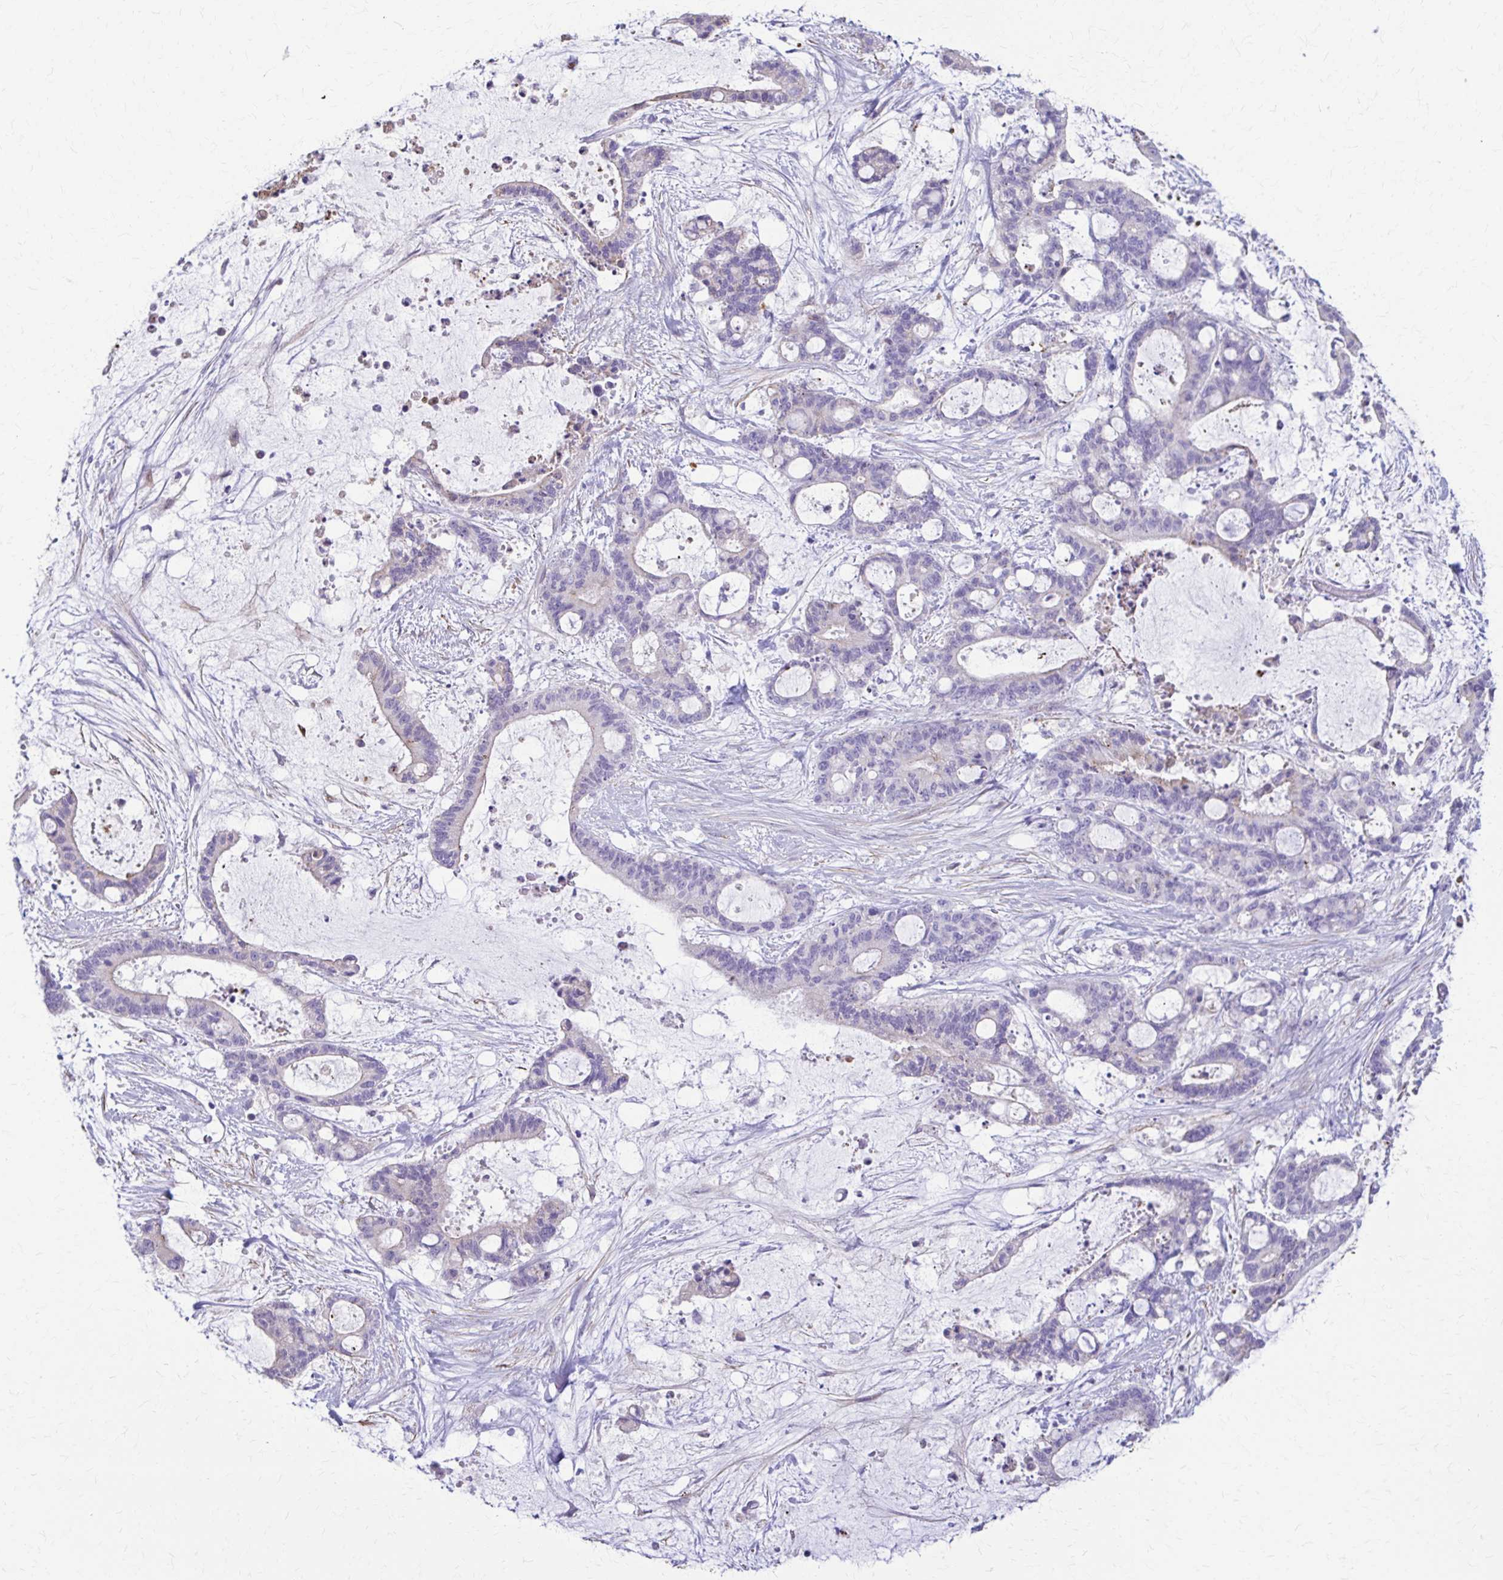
{"staining": {"intensity": "negative", "quantity": "none", "location": "none"}, "tissue": "liver cancer", "cell_type": "Tumor cells", "image_type": "cancer", "snomed": [{"axis": "morphology", "description": "Normal tissue, NOS"}, {"axis": "morphology", "description": "Cholangiocarcinoma"}, {"axis": "topography", "description": "Liver"}, {"axis": "topography", "description": "Peripheral nerve tissue"}], "caption": "This is an immunohistochemistry (IHC) micrograph of human liver cancer. There is no expression in tumor cells.", "gene": "DSP", "patient": {"sex": "female", "age": 73}}